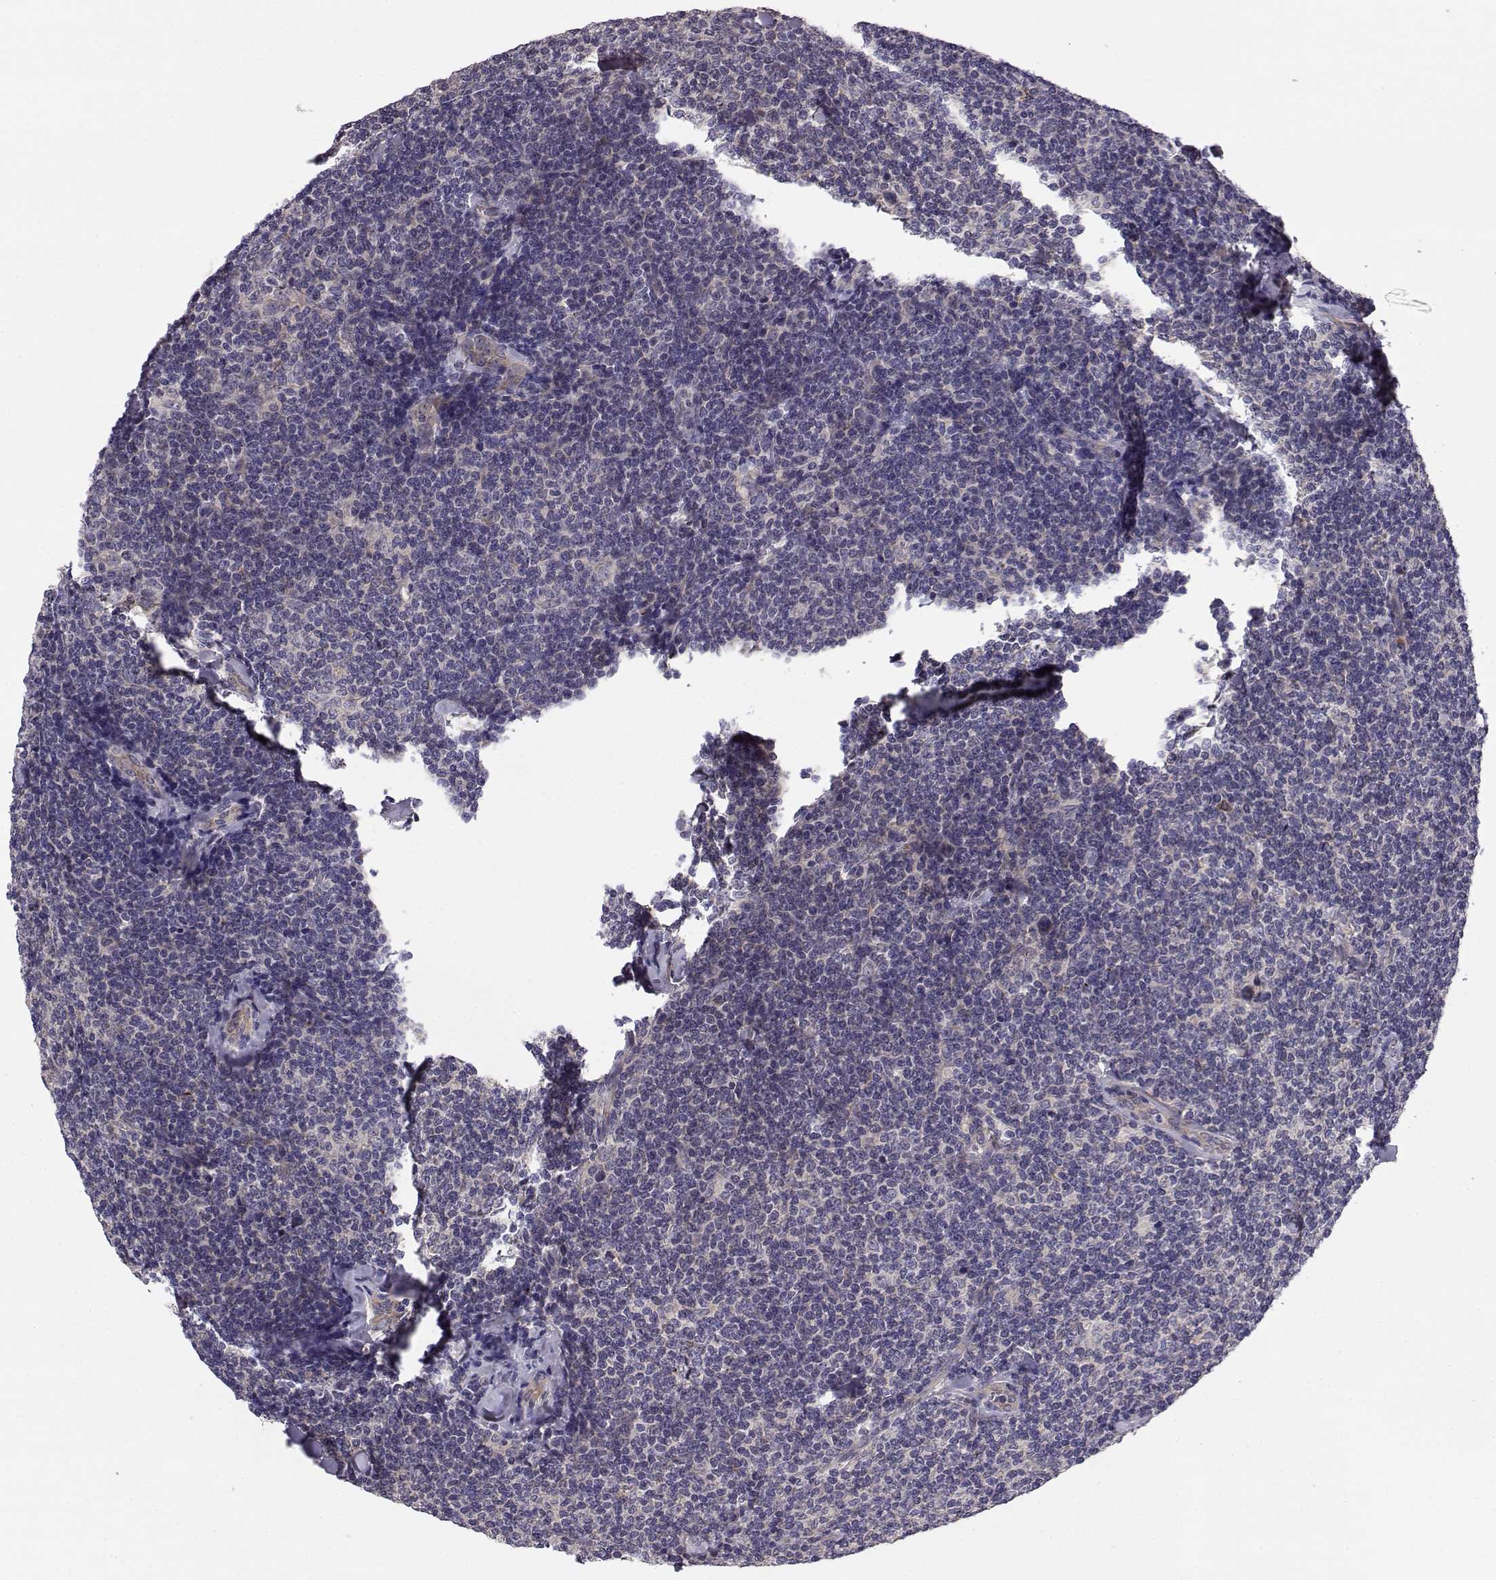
{"staining": {"intensity": "negative", "quantity": "none", "location": "none"}, "tissue": "lymphoma", "cell_type": "Tumor cells", "image_type": "cancer", "snomed": [{"axis": "morphology", "description": "Malignant lymphoma, non-Hodgkin's type, Low grade"}, {"axis": "topography", "description": "Lymph node"}], "caption": "Image shows no significant protein expression in tumor cells of lymphoma.", "gene": "PEX5L", "patient": {"sex": "female", "age": 56}}